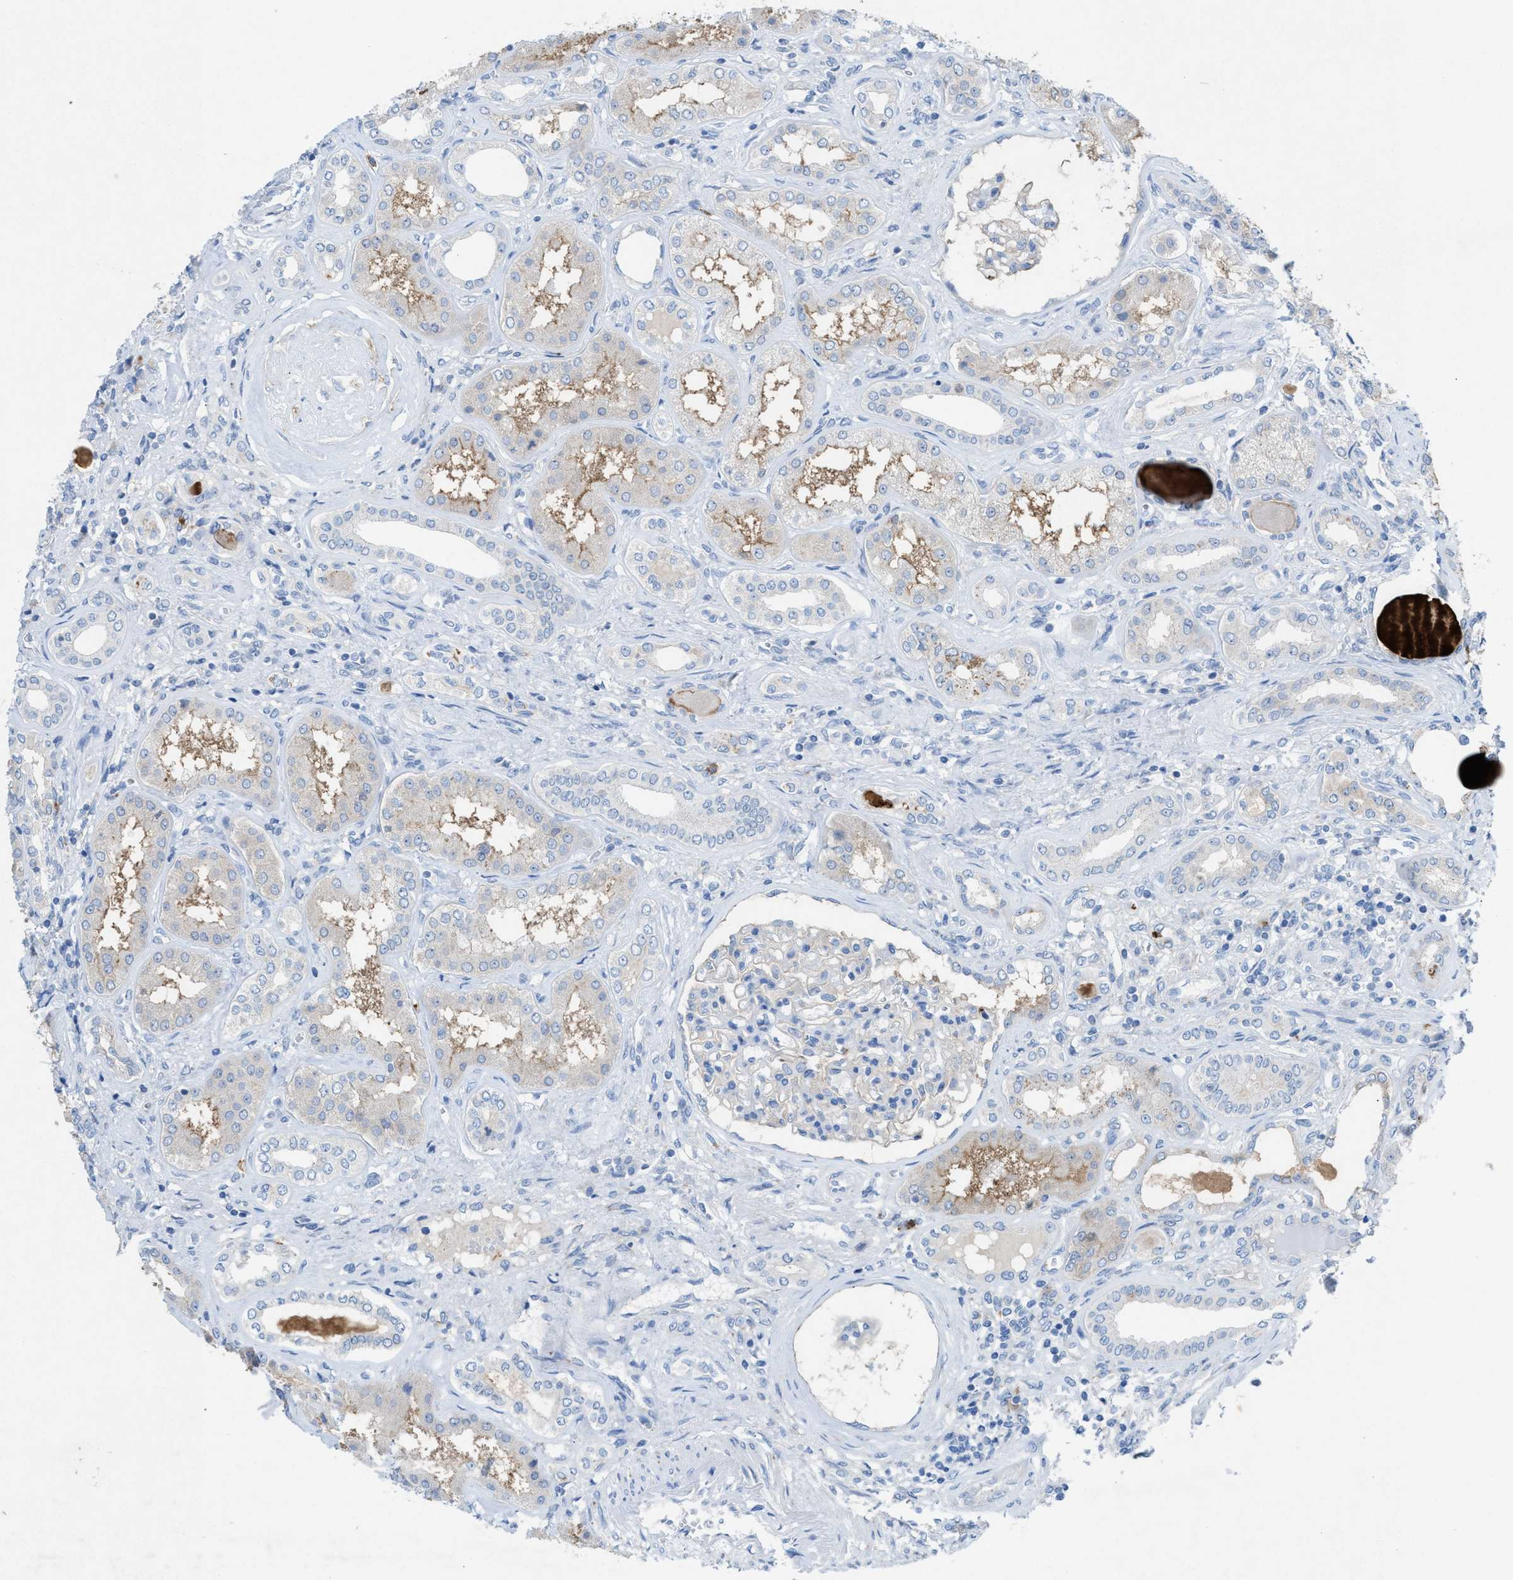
{"staining": {"intensity": "weak", "quantity": "<25%", "location": "cytoplasmic/membranous"}, "tissue": "kidney", "cell_type": "Cells in glomeruli", "image_type": "normal", "snomed": [{"axis": "morphology", "description": "Normal tissue, NOS"}, {"axis": "topography", "description": "Kidney"}], "caption": "Immunohistochemistry (IHC) image of benign kidney: human kidney stained with DAB displays no significant protein staining in cells in glomeruli.", "gene": "CKLF", "patient": {"sex": "female", "age": 56}}